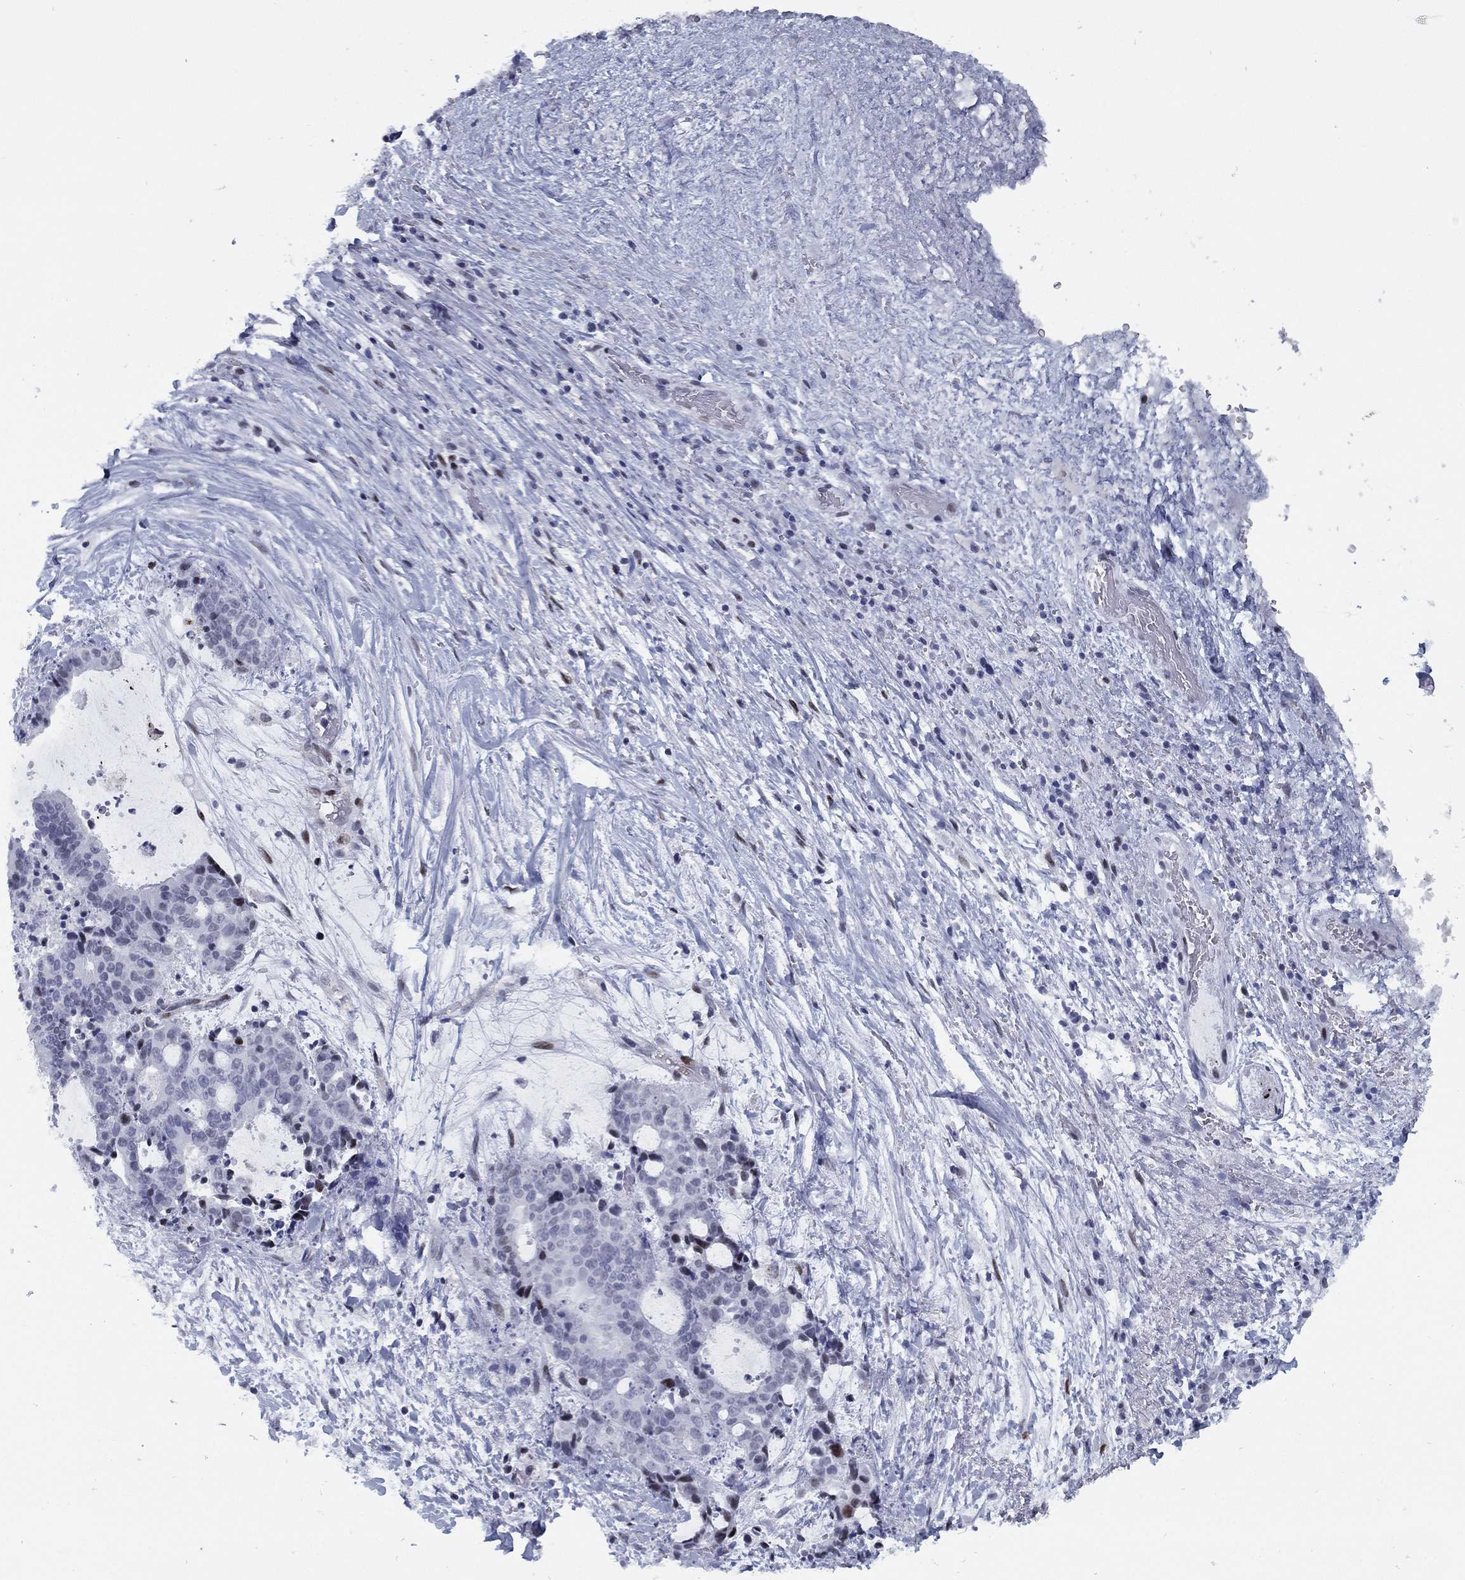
{"staining": {"intensity": "moderate", "quantity": "<25%", "location": "nuclear"}, "tissue": "liver cancer", "cell_type": "Tumor cells", "image_type": "cancer", "snomed": [{"axis": "morphology", "description": "Cholangiocarcinoma"}, {"axis": "topography", "description": "Liver"}], "caption": "Protein expression analysis of human liver cancer (cholangiocarcinoma) reveals moderate nuclear positivity in approximately <25% of tumor cells.", "gene": "CYB561D2", "patient": {"sex": "female", "age": 73}}